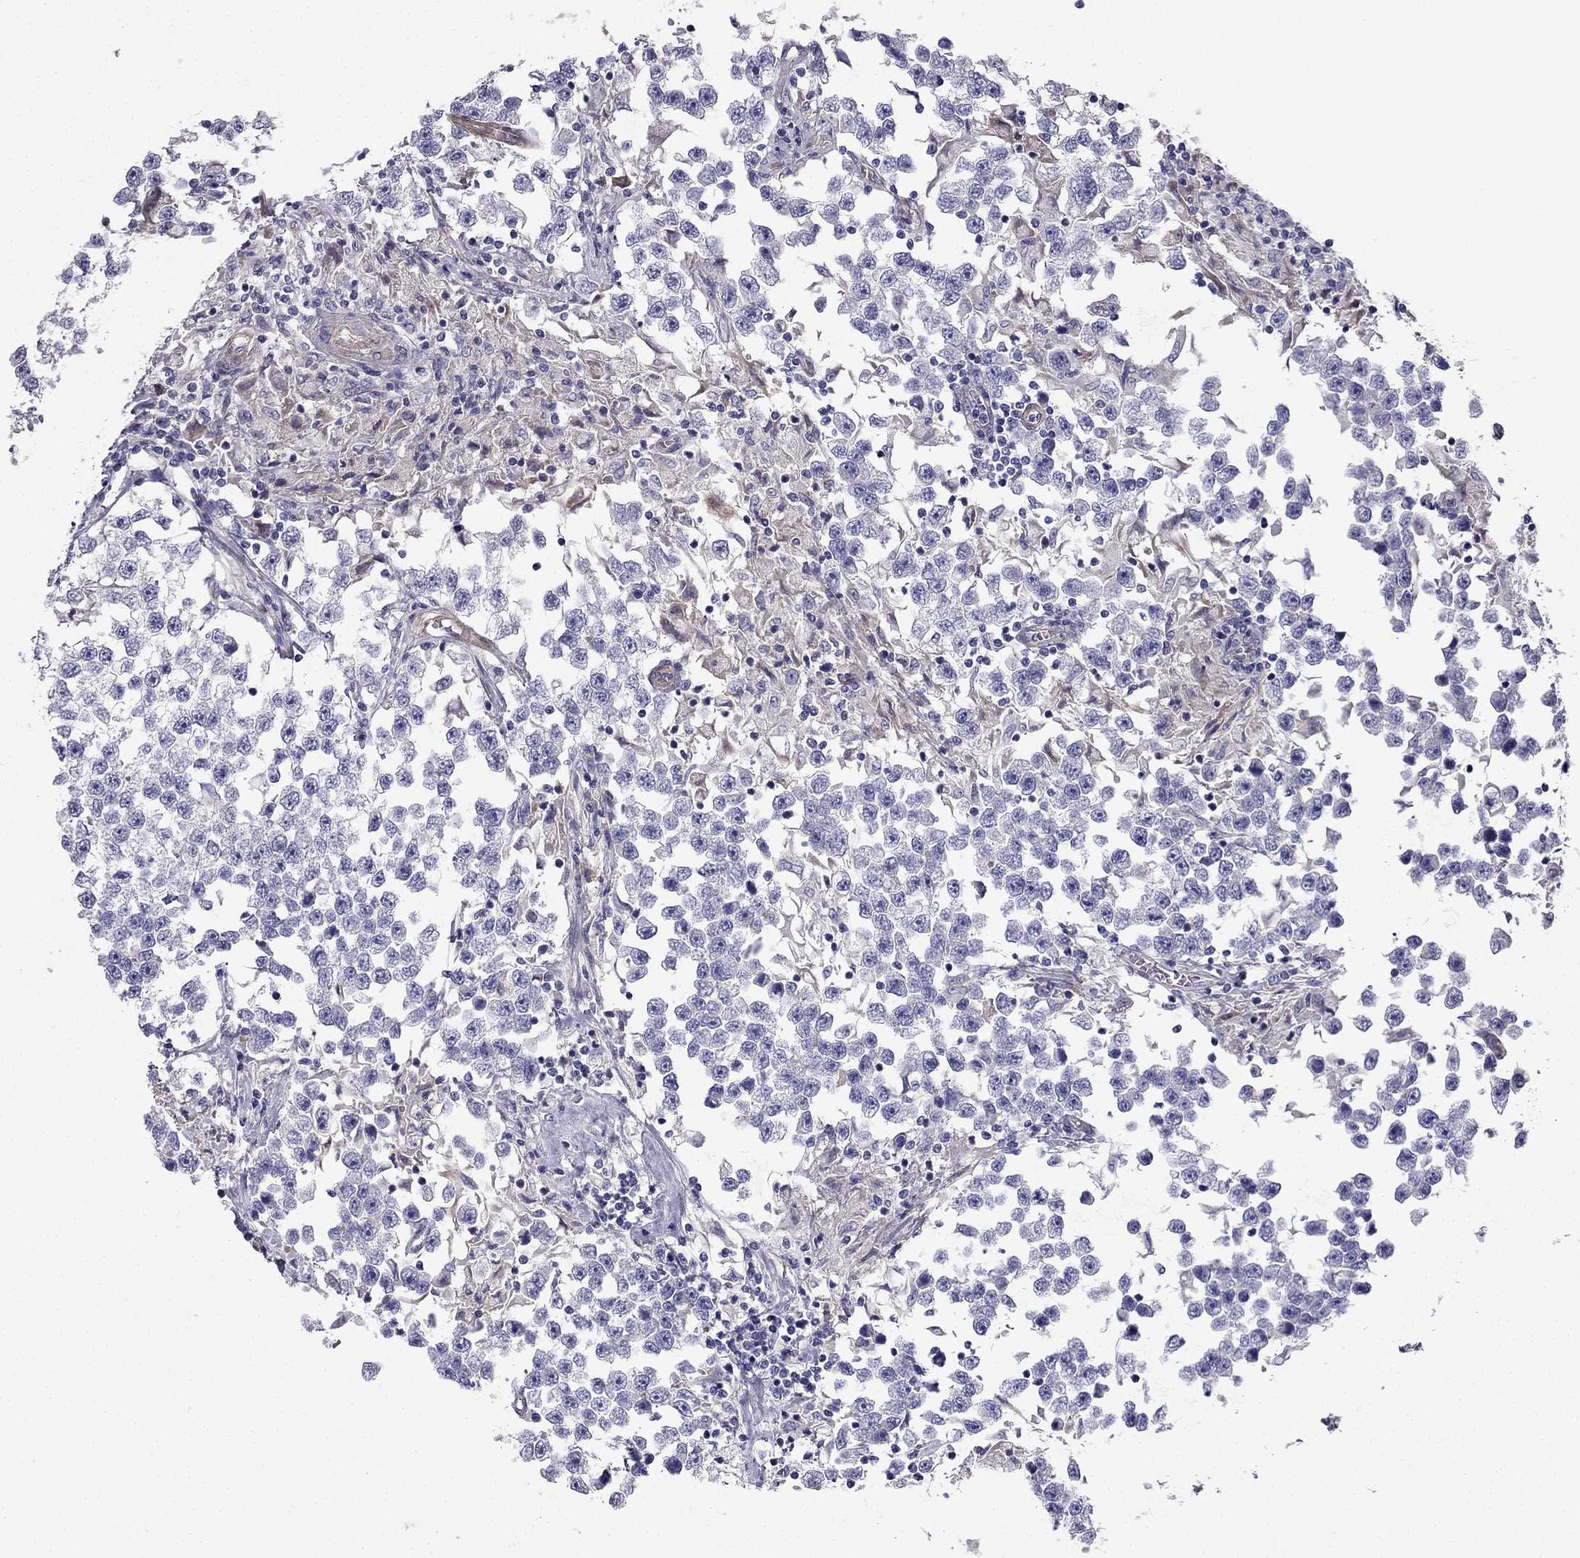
{"staining": {"intensity": "weak", "quantity": "<25%", "location": "cytoplasmic/membranous"}, "tissue": "testis cancer", "cell_type": "Tumor cells", "image_type": "cancer", "snomed": [{"axis": "morphology", "description": "Seminoma, NOS"}, {"axis": "topography", "description": "Testis"}], "caption": "Immunohistochemistry (IHC) photomicrograph of human seminoma (testis) stained for a protein (brown), which demonstrates no staining in tumor cells.", "gene": "ENOX1", "patient": {"sex": "male", "age": 46}}